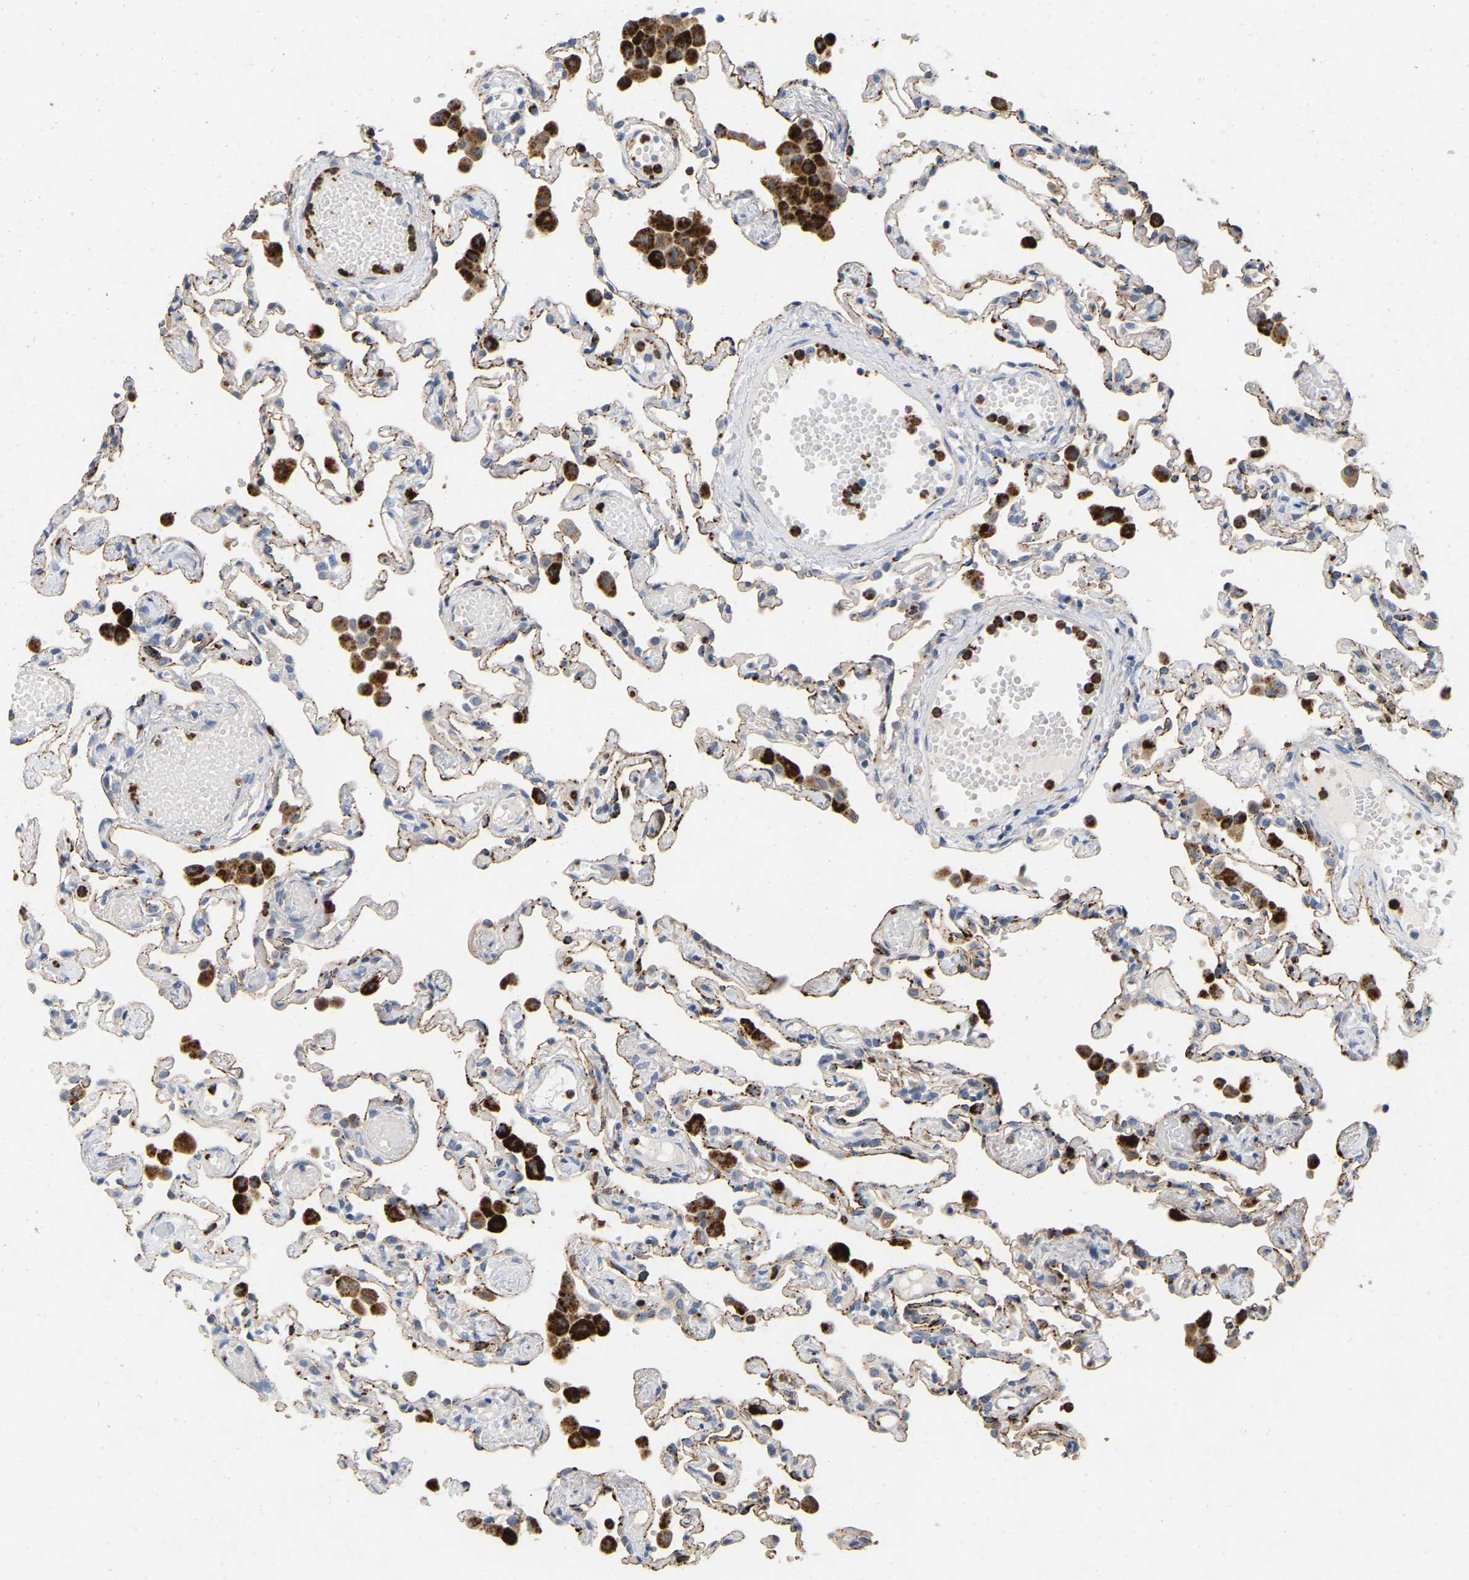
{"staining": {"intensity": "negative", "quantity": "none", "location": "none"}, "tissue": "lung", "cell_type": "Alveolar cells", "image_type": "normal", "snomed": [{"axis": "morphology", "description": "Normal tissue, NOS"}, {"axis": "topography", "description": "Bronchus"}, {"axis": "topography", "description": "Lung"}], "caption": "Immunohistochemistry photomicrograph of normal lung: human lung stained with DAB (3,3'-diaminobenzidine) displays no significant protein expression in alveolar cells.", "gene": "RHEB", "patient": {"sex": "female", "age": 49}}